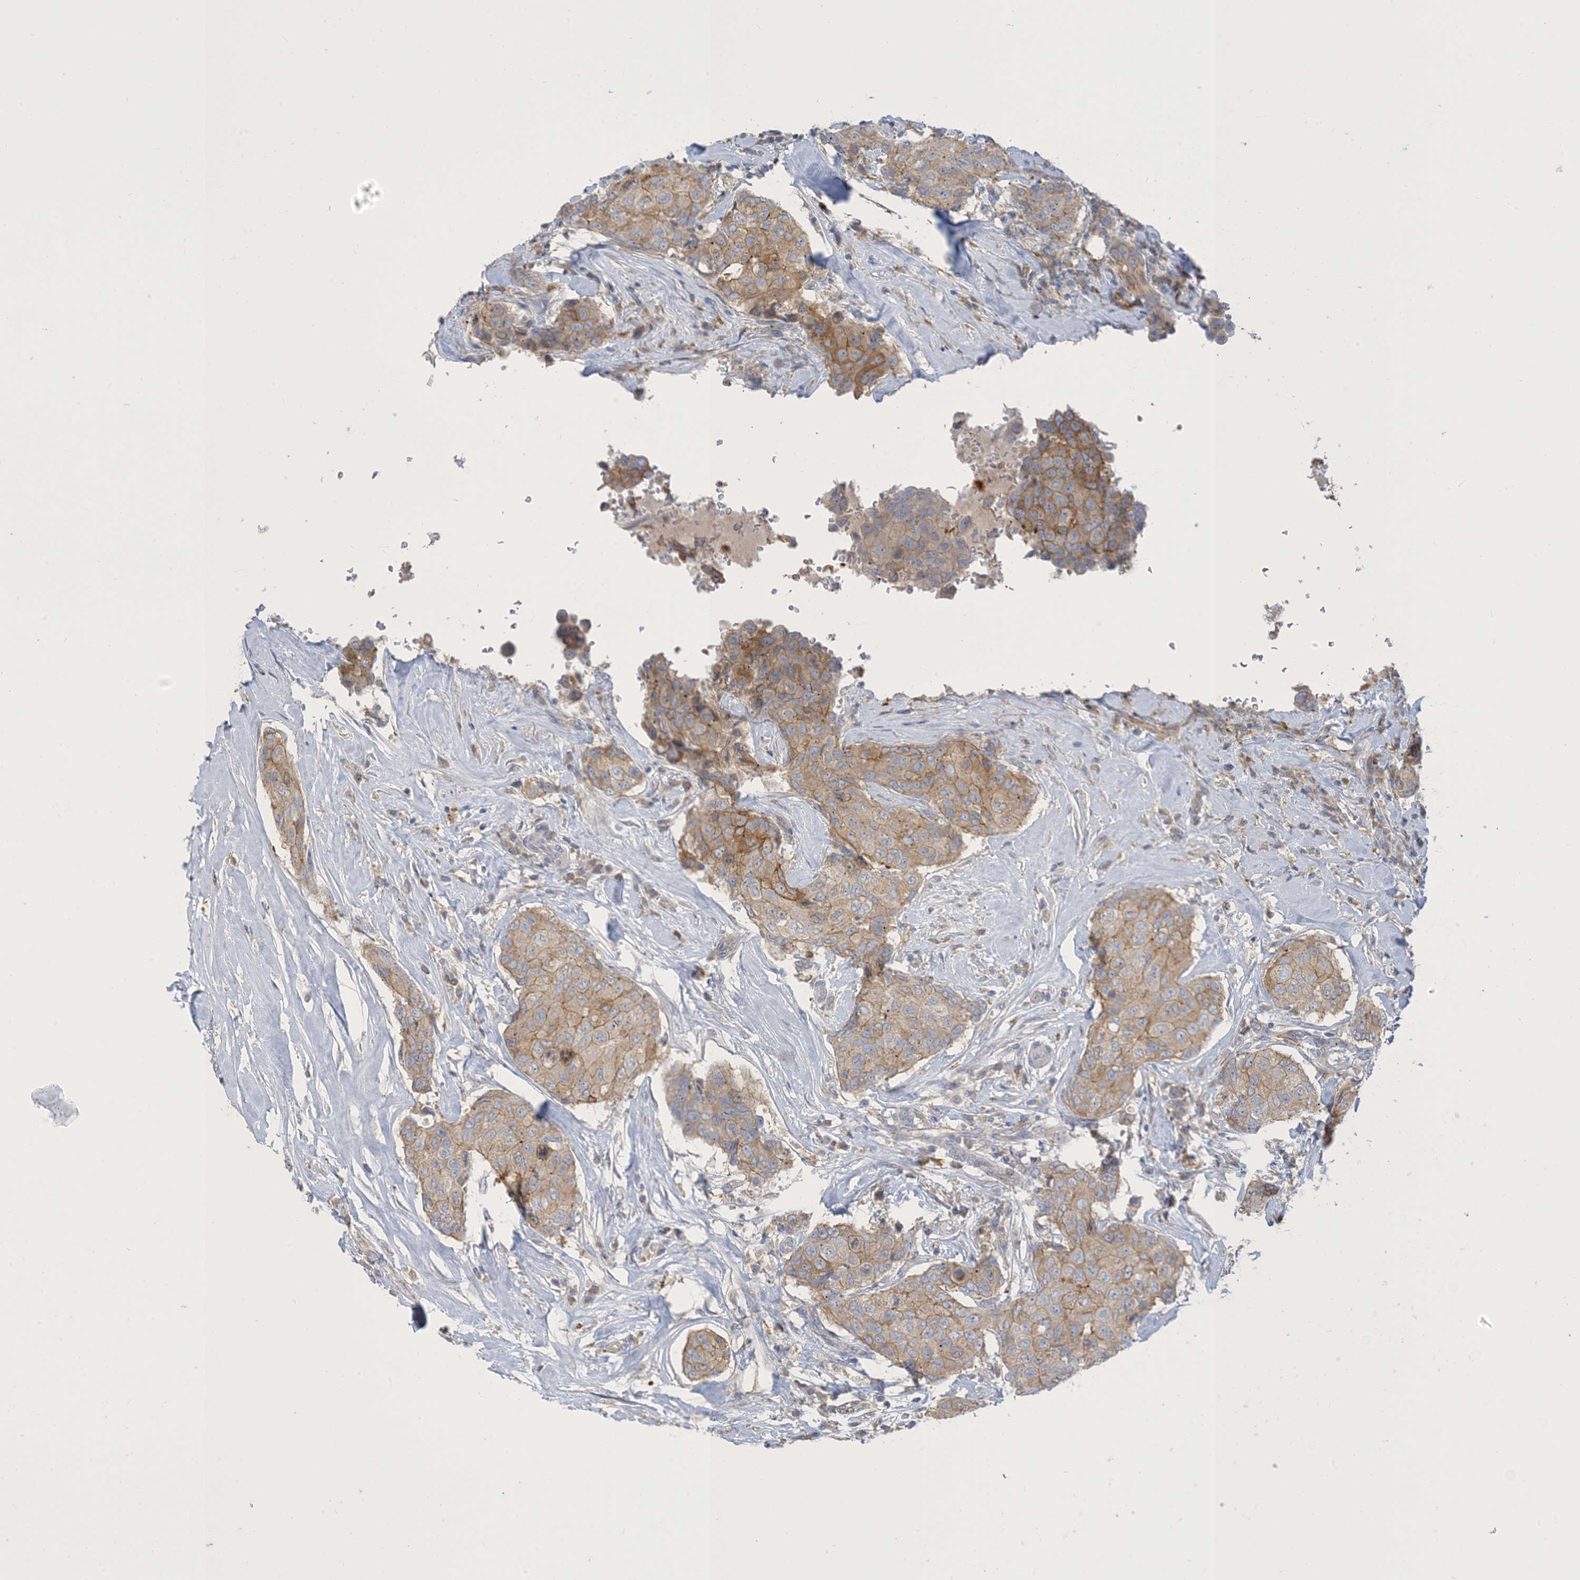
{"staining": {"intensity": "moderate", "quantity": ">75%", "location": "cytoplasmic/membranous"}, "tissue": "breast cancer", "cell_type": "Tumor cells", "image_type": "cancer", "snomed": [{"axis": "morphology", "description": "Duct carcinoma"}, {"axis": "topography", "description": "Breast"}], "caption": "Brown immunohistochemical staining in human breast cancer reveals moderate cytoplasmic/membranous staining in approximately >75% of tumor cells.", "gene": "PEAR1", "patient": {"sex": "female", "age": 80}}